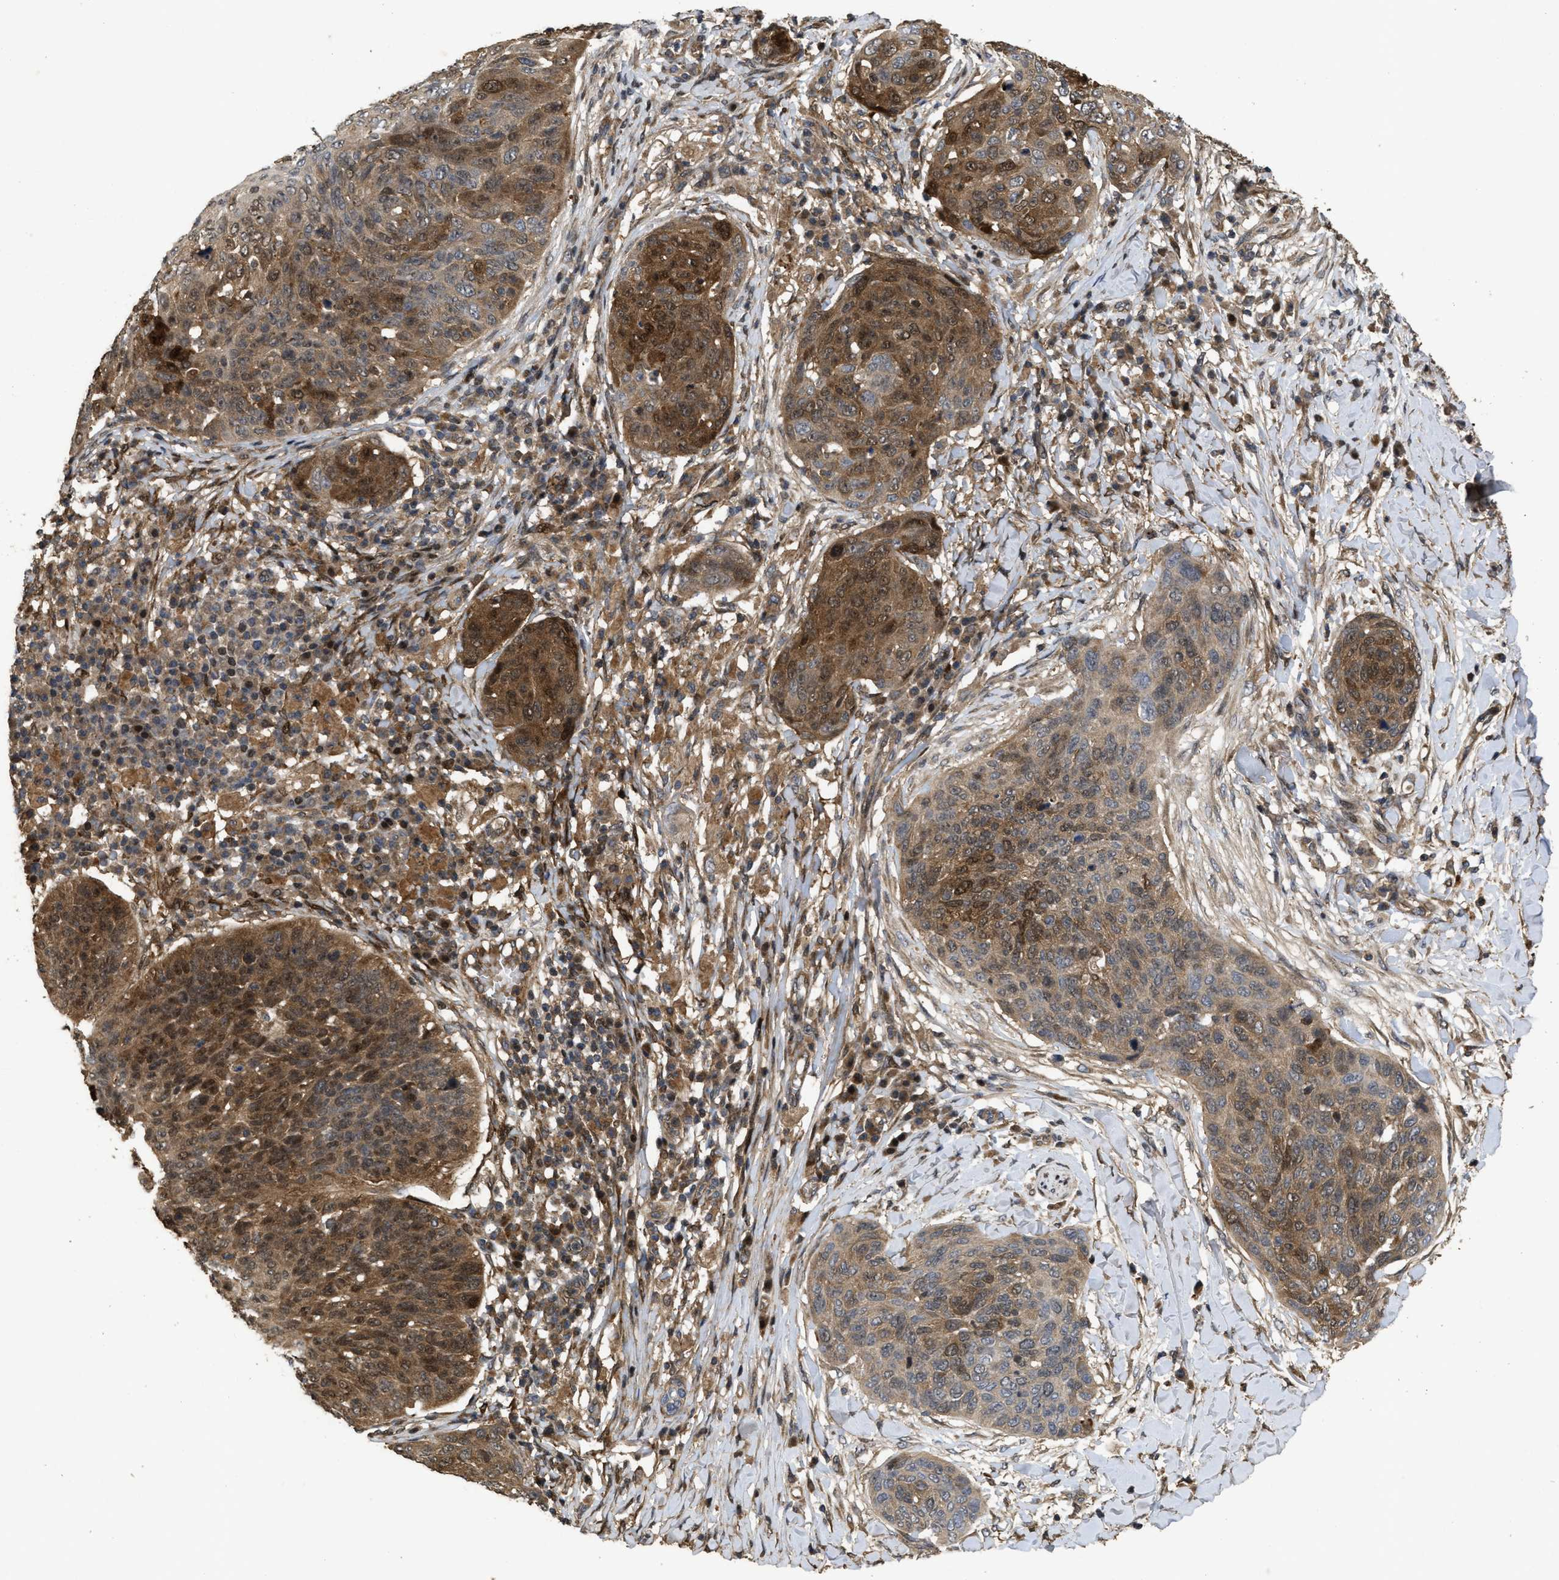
{"staining": {"intensity": "strong", "quantity": ">75%", "location": "cytoplasmic/membranous,nuclear"}, "tissue": "skin cancer", "cell_type": "Tumor cells", "image_type": "cancer", "snomed": [{"axis": "morphology", "description": "Squamous cell carcinoma in situ, NOS"}, {"axis": "morphology", "description": "Squamous cell carcinoma, NOS"}, {"axis": "topography", "description": "Skin"}], "caption": "Protein staining of skin cancer tissue displays strong cytoplasmic/membranous and nuclear positivity in about >75% of tumor cells.", "gene": "CBR3", "patient": {"sex": "male", "age": 93}}